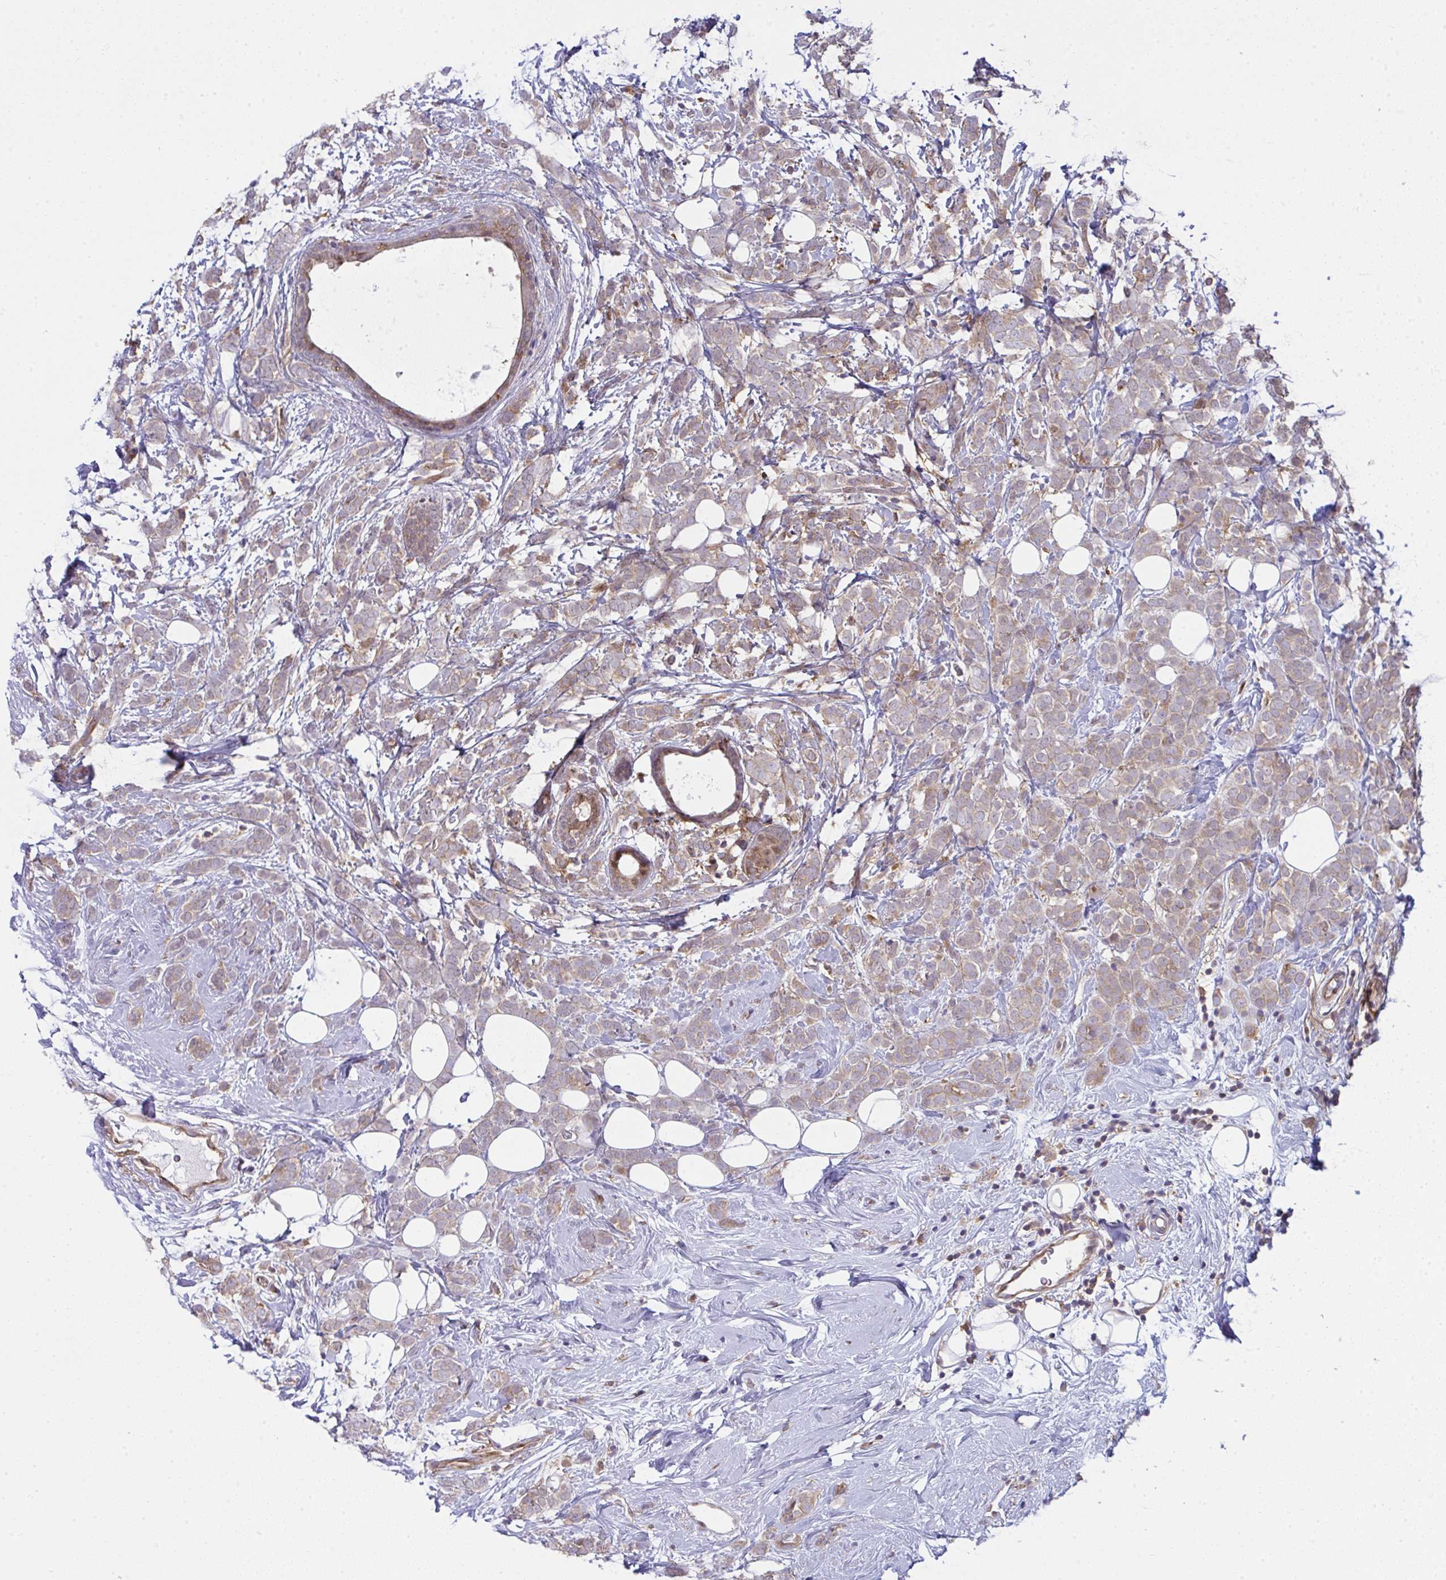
{"staining": {"intensity": "weak", "quantity": ">75%", "location": "cytoplasmic/membranous,nuclear"}, "tissue": "breast cancer", "cell_type": "Tumor cells", "image_type": "cancer", "snomed": [{"axis": "morphology", "description": "Lobular carcinoma"}, {"axis": "topography", "description": "Breast"}], "caption": "A brown stain highlights weak cytoplasmic/membranous and nuclear positivity of a protein in lobular carcinoma (breast) tumor cells.", "gene": "ALDH16A1", "patient": {"sex": "female", "age": 49}}